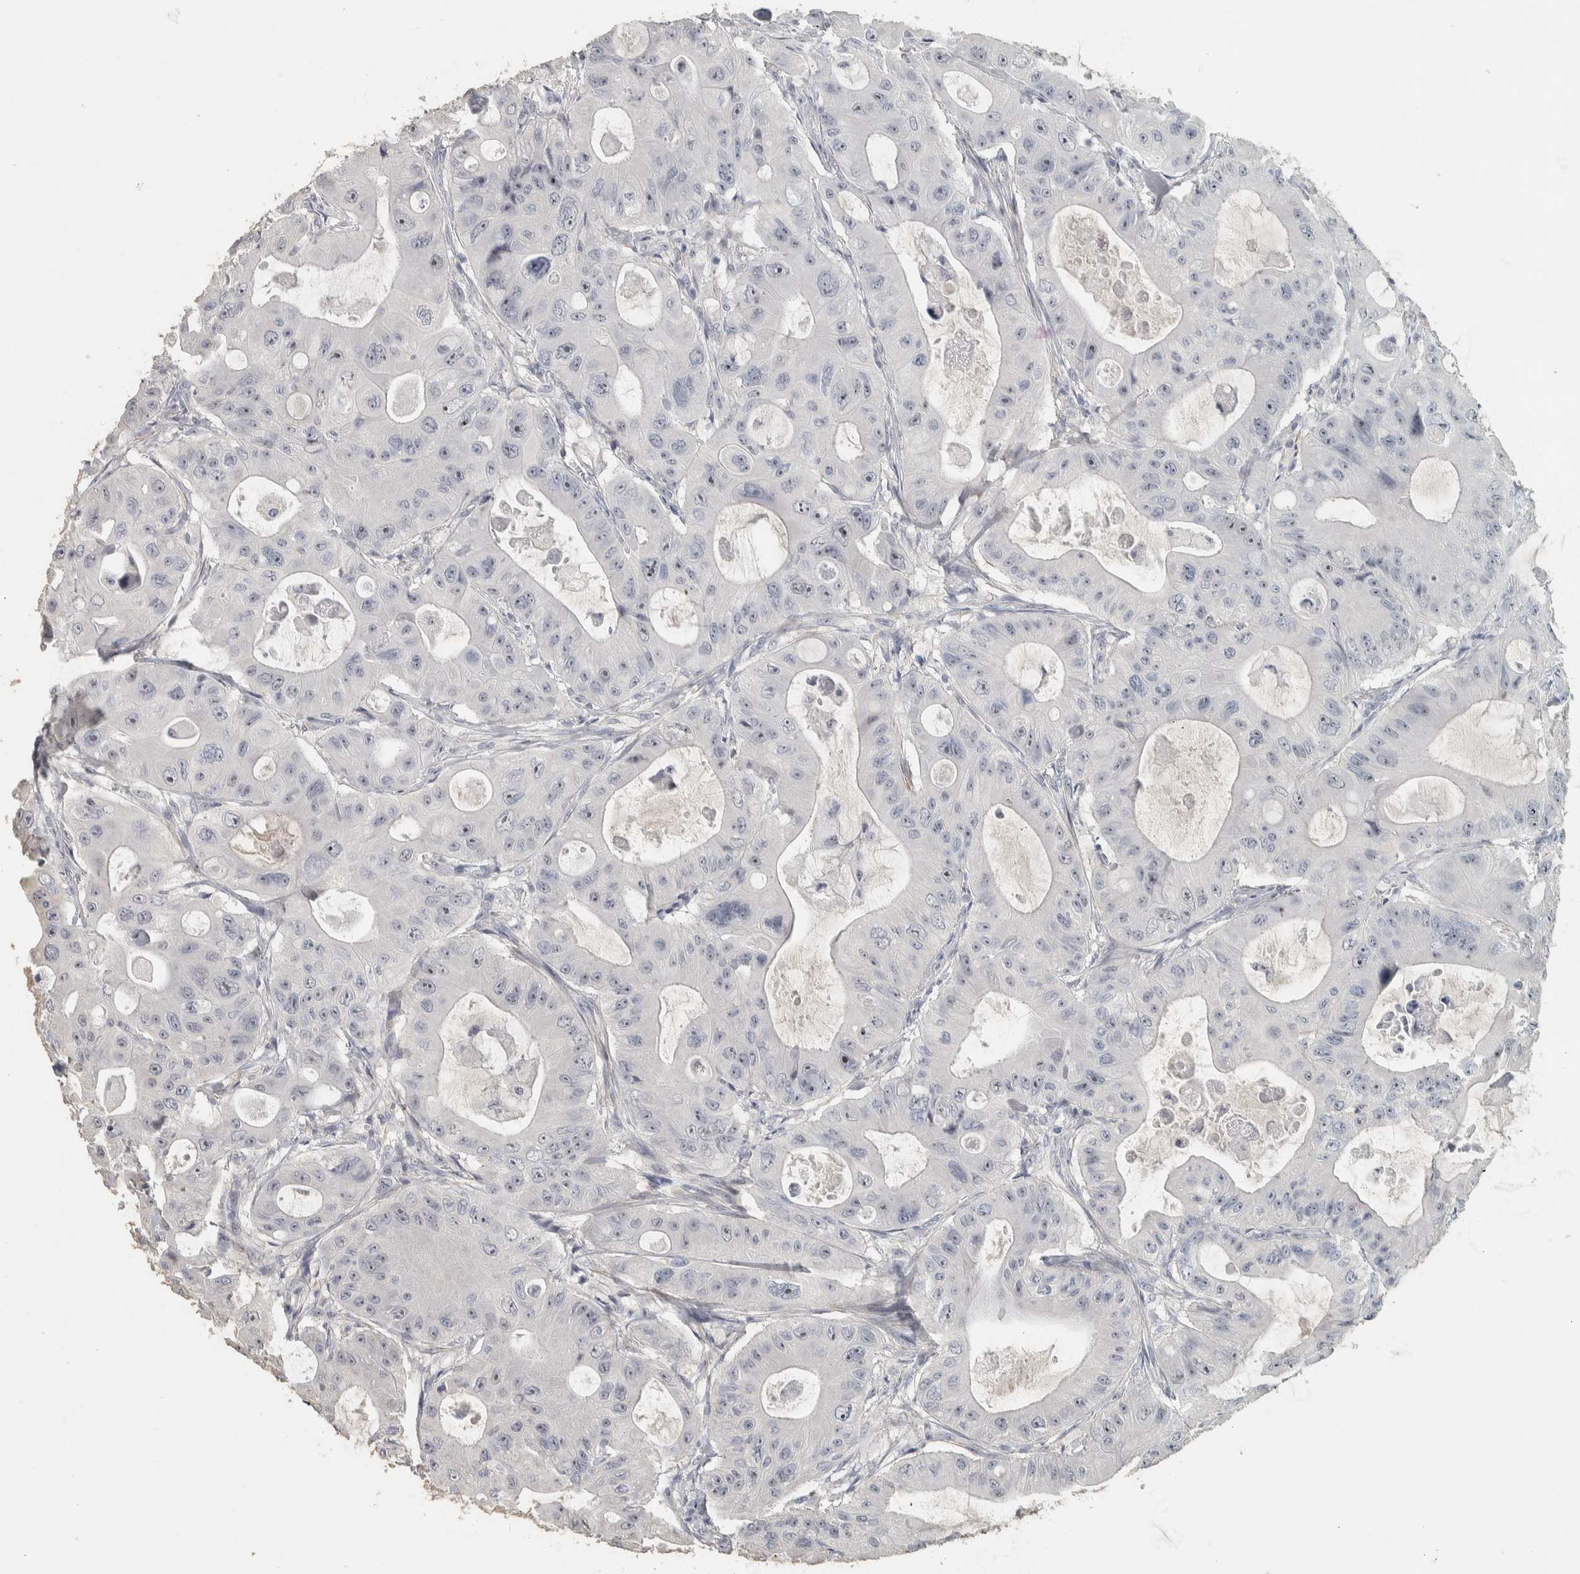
{"staining": {"intensity": "weak", "quantity": "25%-75%", "location": "nuclear"}, "tissue": "colorectal cancer", "cell_type": "Tumor cells", "image_type": "cancer", "snomed": [{"axis": "morphology", "description": "Adenocarcinoma, NOS"}, {"axis": "topography", "description": "Colon"}], "caption": "IHC photomicrograph of neoplastic tissue: colorectal cancer (adenocarcinoma) stained using IHC exhibits low levels of weak protein expression localized specifically in the nuclear of tumor cells, appearing as a nuclear brown color.", "gene": "DCAF10", "patient": {"sex": "female", "age": 46}}